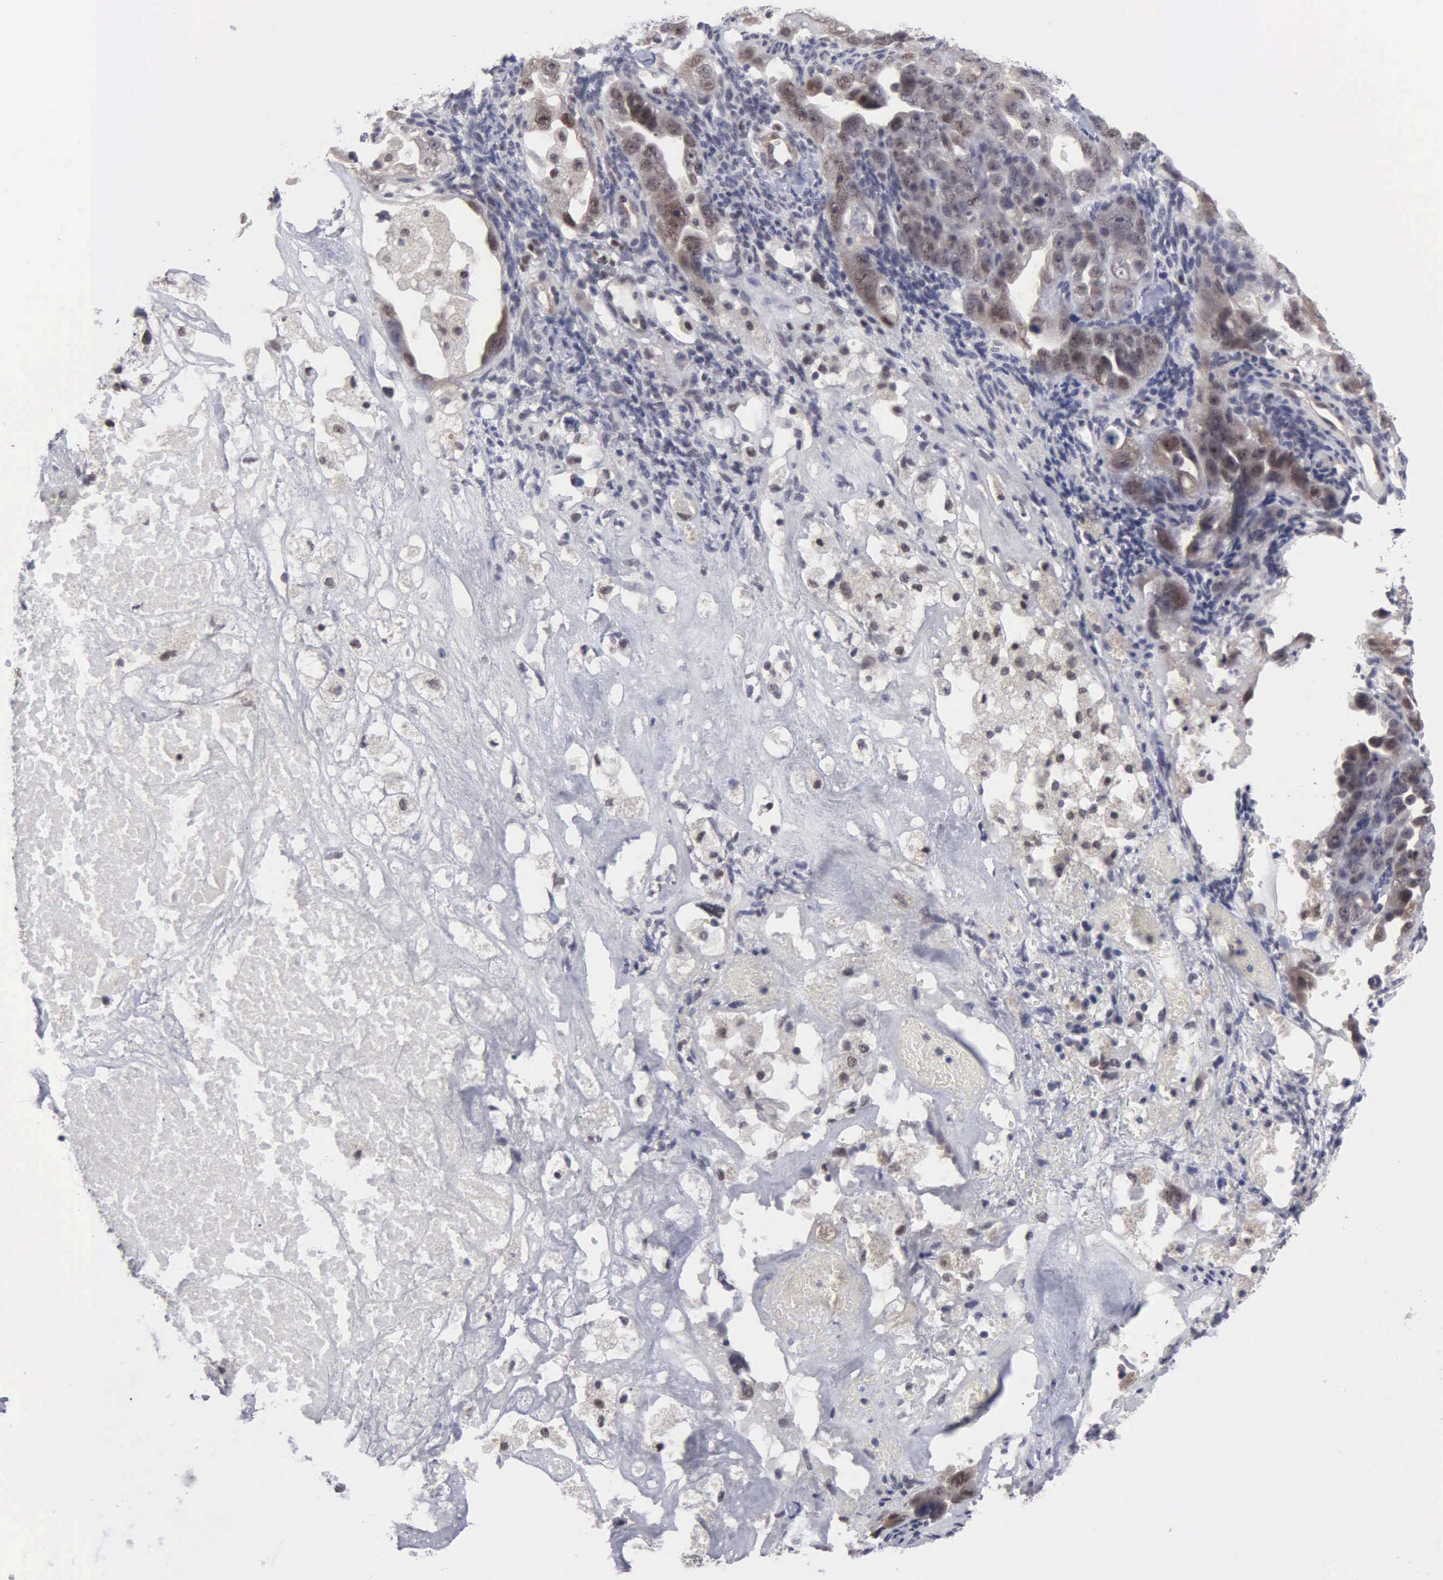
{"staining": {"intensity": "moderate", "quantity": "25%-75%", "location": "cytoplasmic/membranous,nuclear"}, "tissue": "ovarian cancer", "cell_type": "Tumor cells", "image_type": "cancer", "snomed": [{"axis": "morphology", "description": "Cystadenocarcinoma, serous, NOS"}, {"axis": "topography", "description": "Ovary"}], "caption": "A photomicrograph of ovarian serous cystadenocarcinoma stained for a protein reveals moderate cytoplasmic/membranous and nuclear brown staining in tumor cells.", "gene": "ZBTB33", "patient": {"sex": "female", "age": 66}}